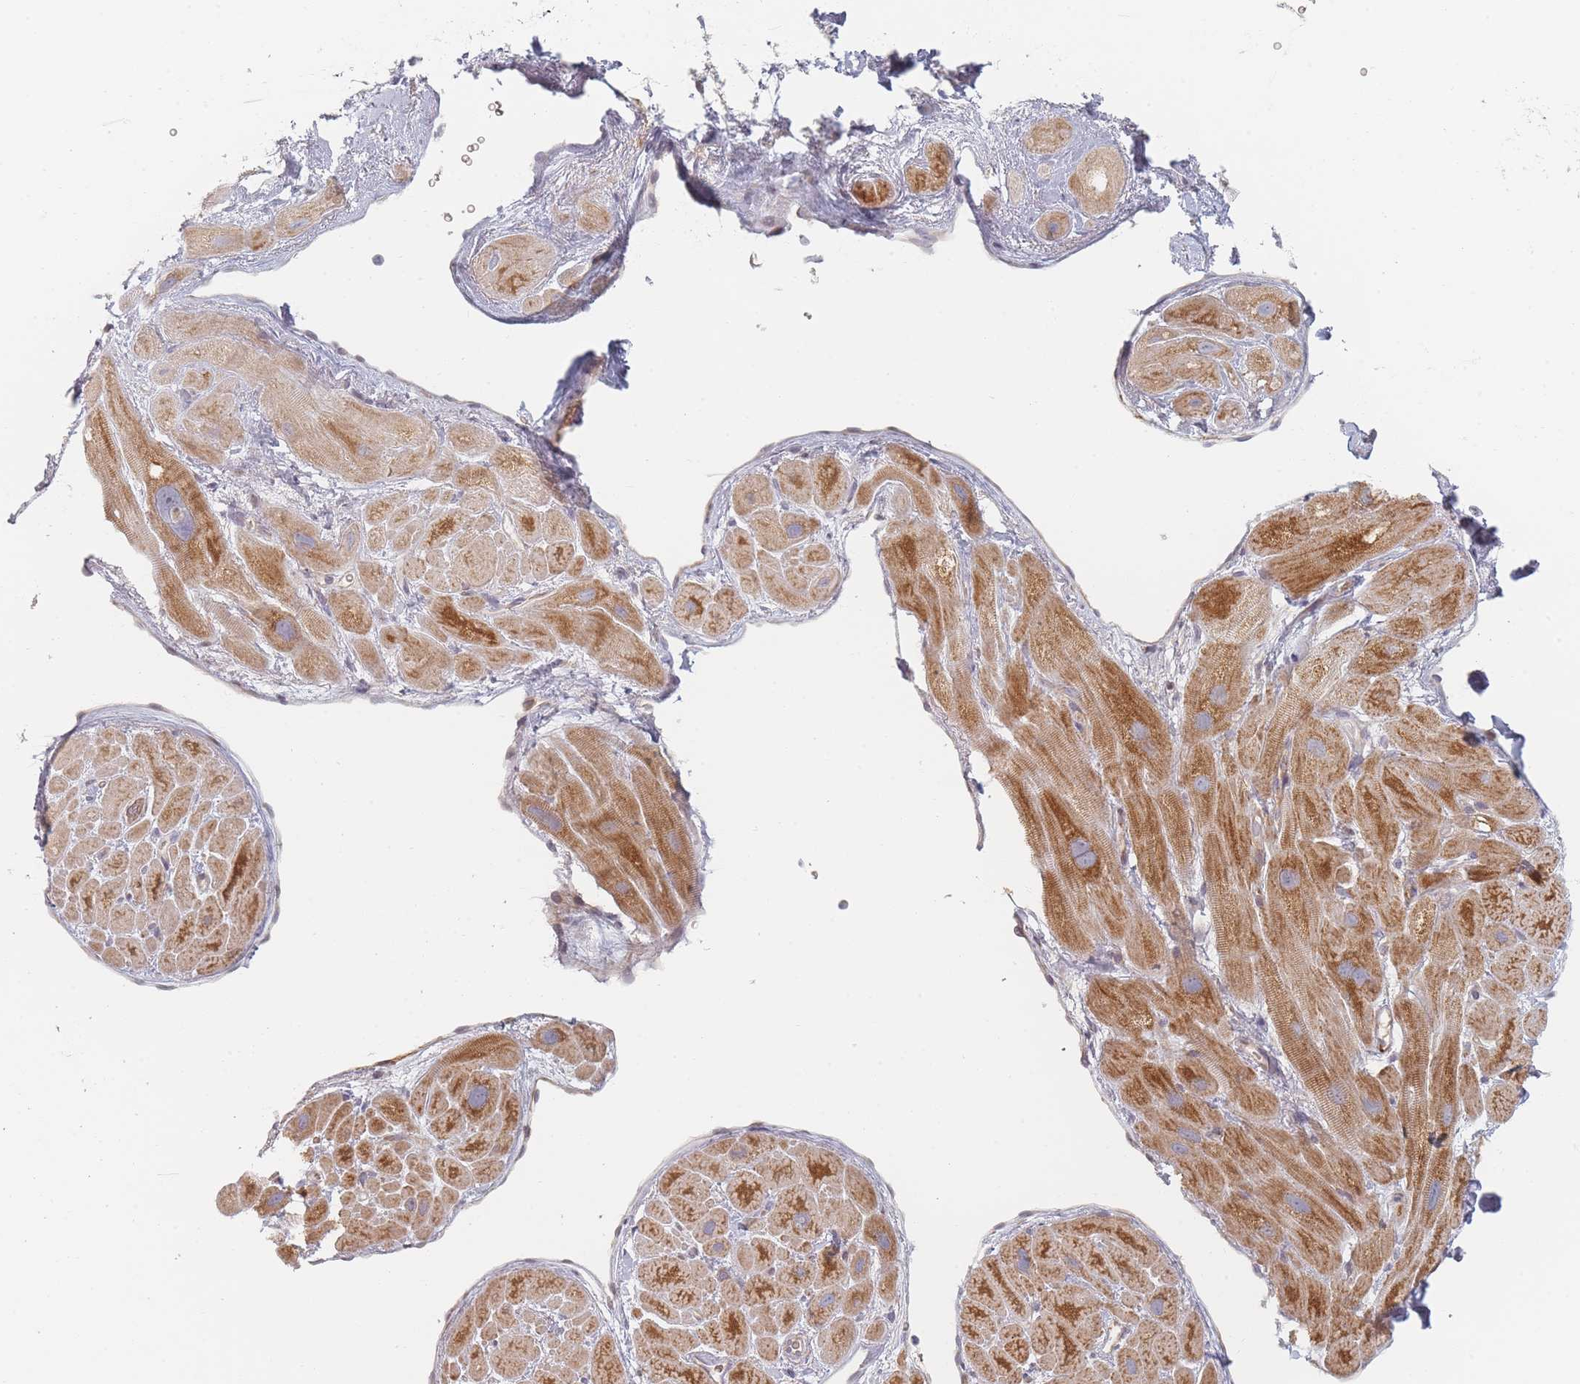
{"staining": {"intensity": "moderate", "quantity": ">75%", "location": "cytoplasmic/membranous"}, "tissue": "heart muscle", "cell_type": "Cardiomyocytes", "image_type": "normal", "snomed": [{"axis": "morphology", "description": "Normal tissue, NOS"}, {"axis": "topography", "description": "Heart"}], "caption": "Immunohistochemical staining of unremarkable human heart muscle shows medium levels of moderate cytoplasmic/membranous staining in approximately >75% of cardiomyocytes.", "gene": "ZKSCAN7", "patient": {"sex": "male", "age": 49}}